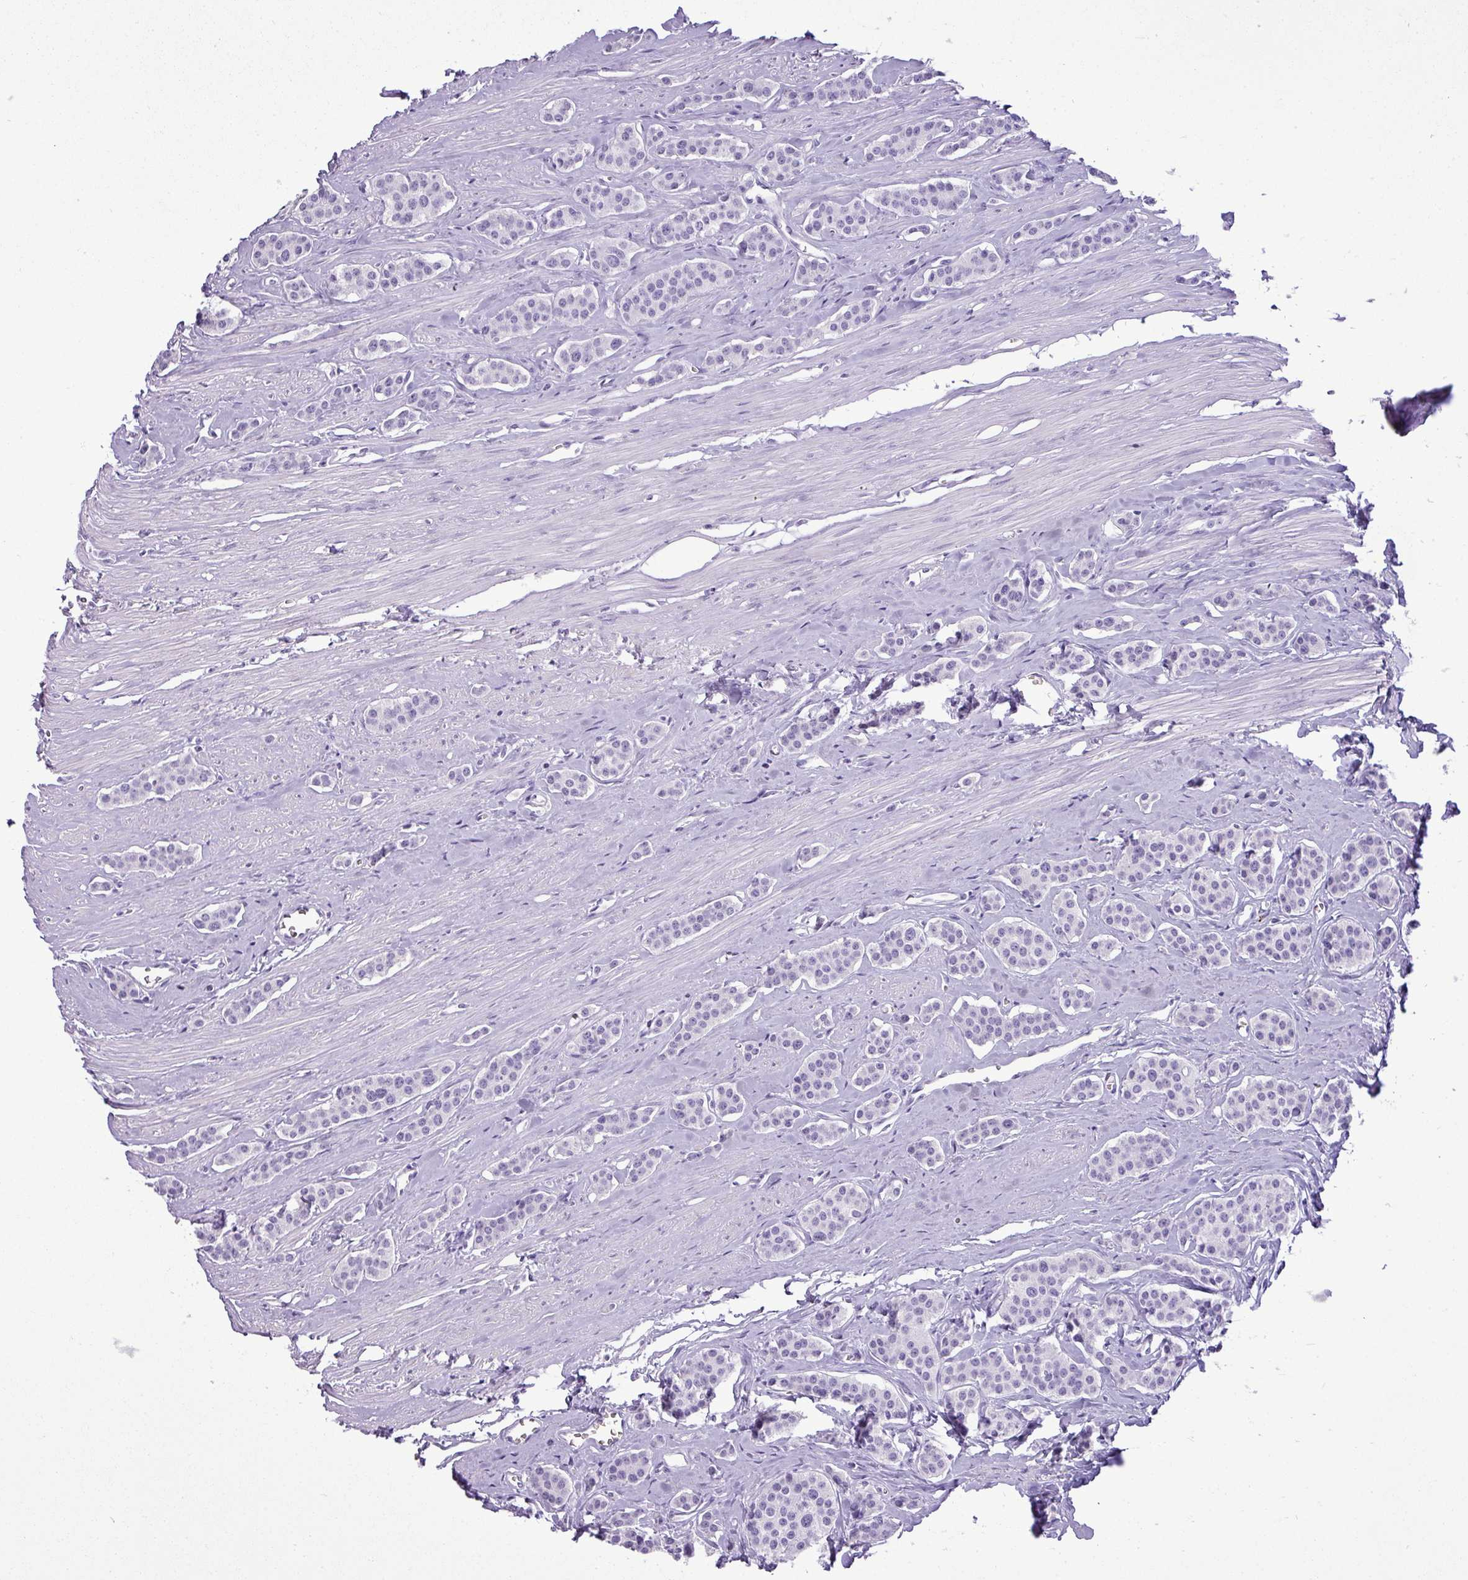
{"staining": {"intensity": "negative", "quantity": "none", "location": "none"}, "tissue": "carcinoid", "cell_type": "Tumor cells", "image_type": "cancer", "snomed": [{"axis": "morphology", "description": "Carcinoid, malignant, NOS"}, {"axis": "topography", "description": "Small intestine"}], "caption": "There is no significant positivity in tumor cells of carcinoid (malignant).", "gene": "RBMXL2", "patient": {"sex": "male", "age": 60}}